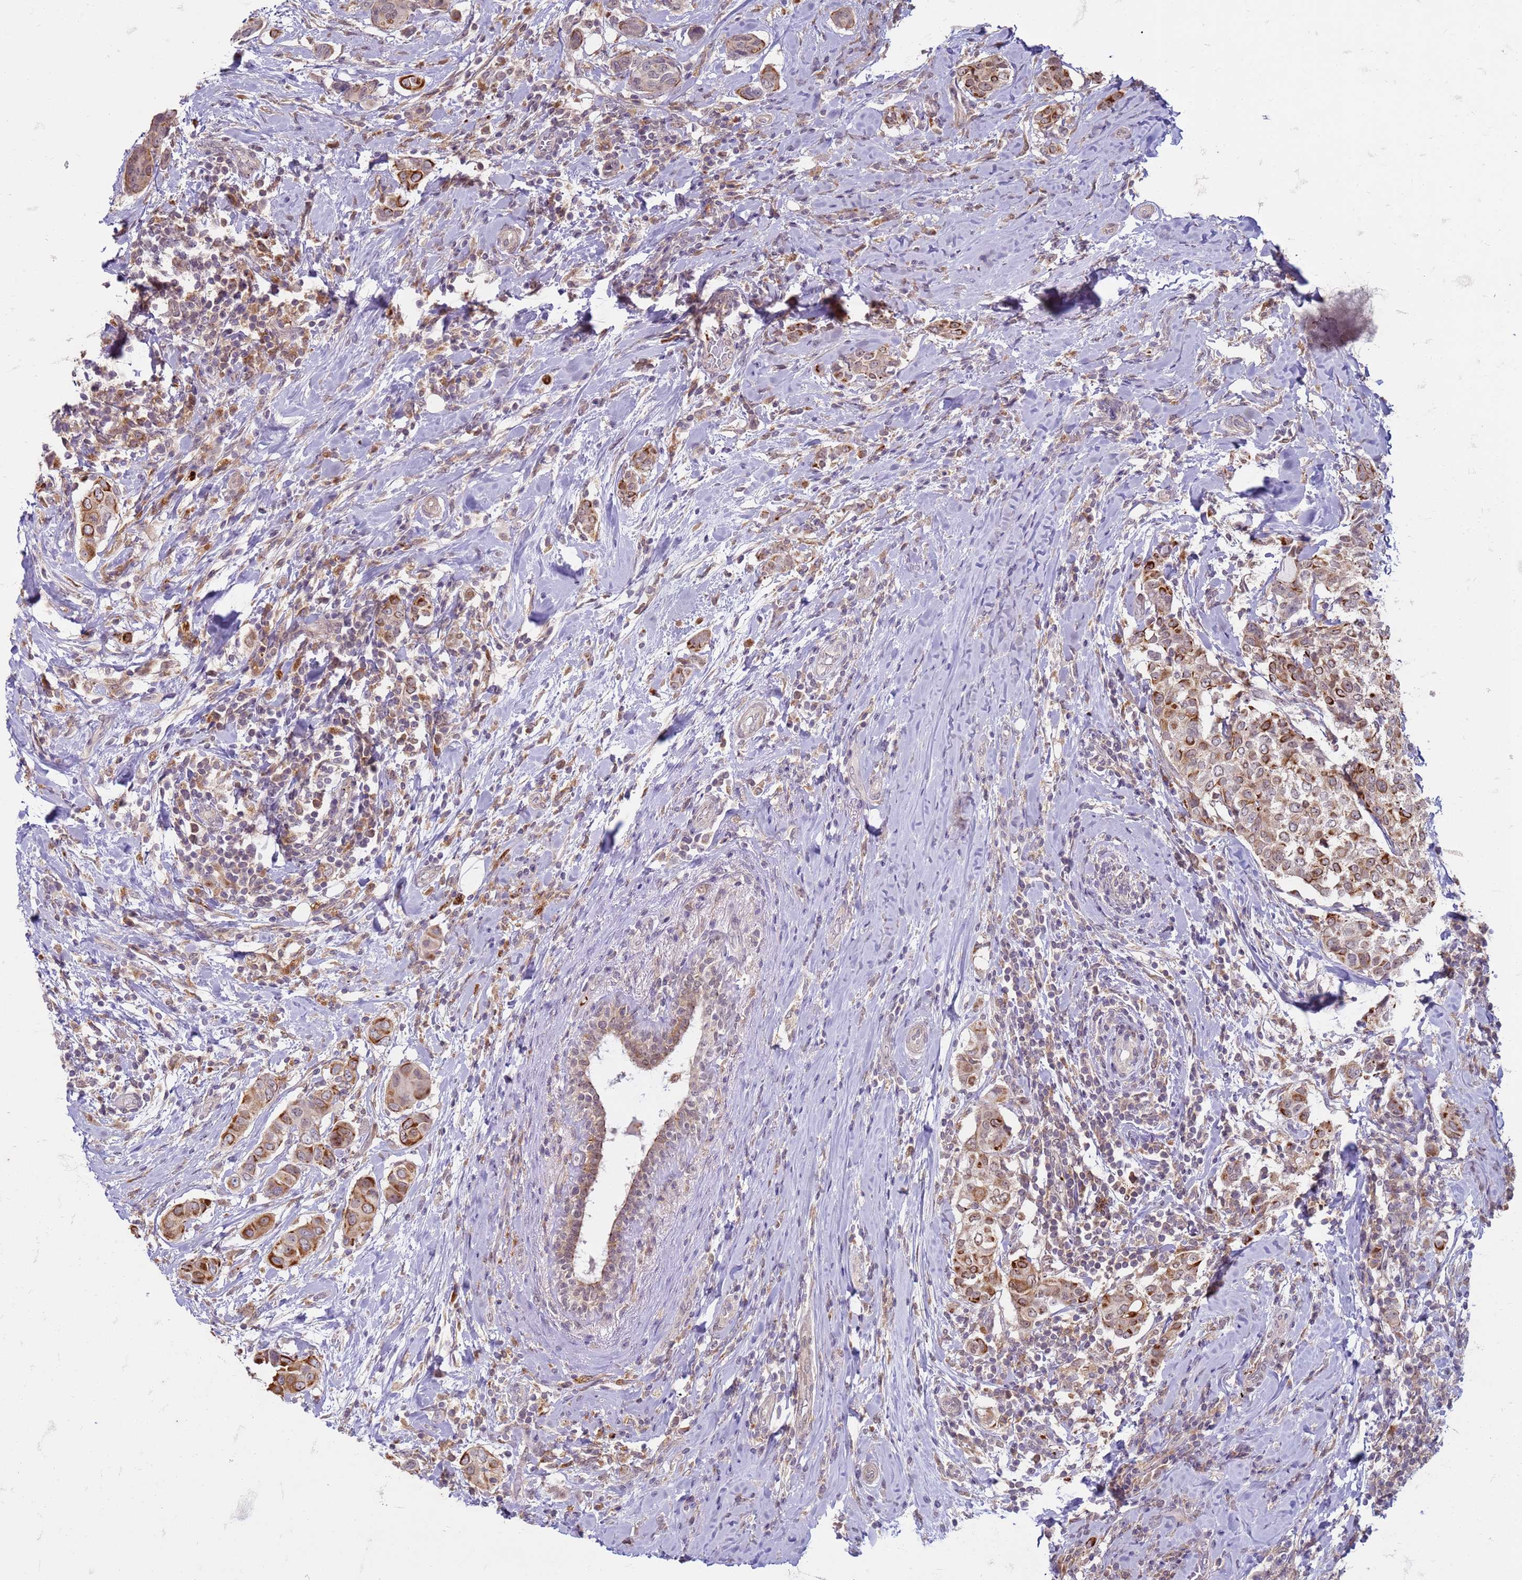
{"staining": {"intensity": "moderate", "quantity": ">75%", "location": "cytoplasmic/membranous"}, "tissue": "breast cancer", "cell_type": "Tumor cells", "image_type": "cancer", "snomed": [{"axis": "morphology", "description": "Lobular carcinoma"}, {"axis": "topography", "description": "Breast"}], "caption": "The histopathology image demonstrates a brown stain indicating the presence of a protein in the cytoplasmic/membranous of tumor cells in breast lobular carcinoma.", "gene": "SLC15A3", "patient": {"sex": "female", "age": 51}}